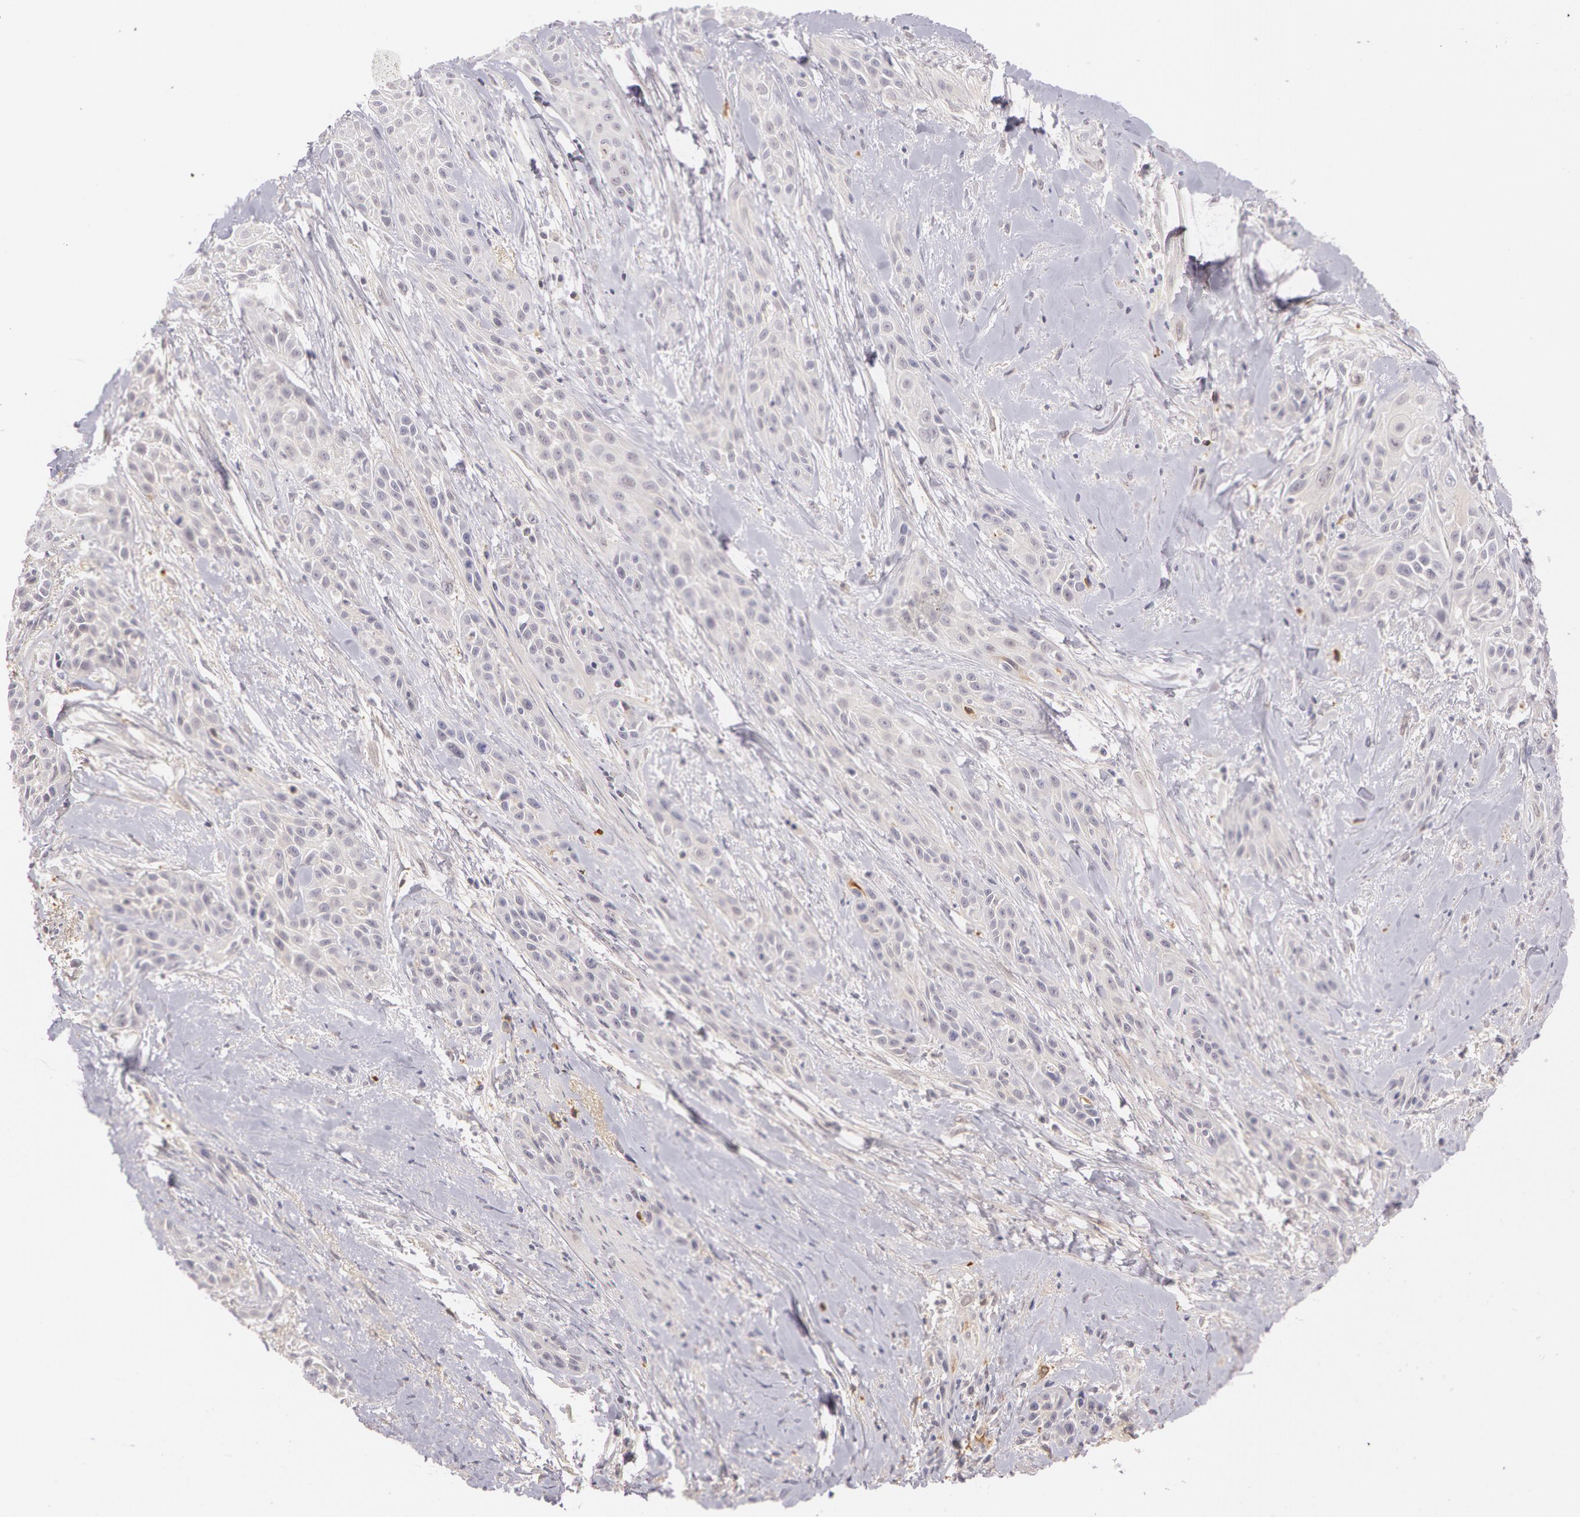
{"staining": {"intensity": "negative", "quantity": "none", "location": "none"}, "tissue": "skin cancer", "cell_type": "Tumor cells", "image_type": "cancer", "snomed": [{"axis": "morphology", "description": "Squamous cell carcinoma, NOS"}, {"axis": "topography", "description": "Skin"}, {"axis": "topography", "description": "Anal"}], "caption": "Immunohistochemistry (IHC) of human skin cancer demonstrates no positivity in tumor cells.", "gene": "LBP", "patient": {"sex": "male", "age": 64}}